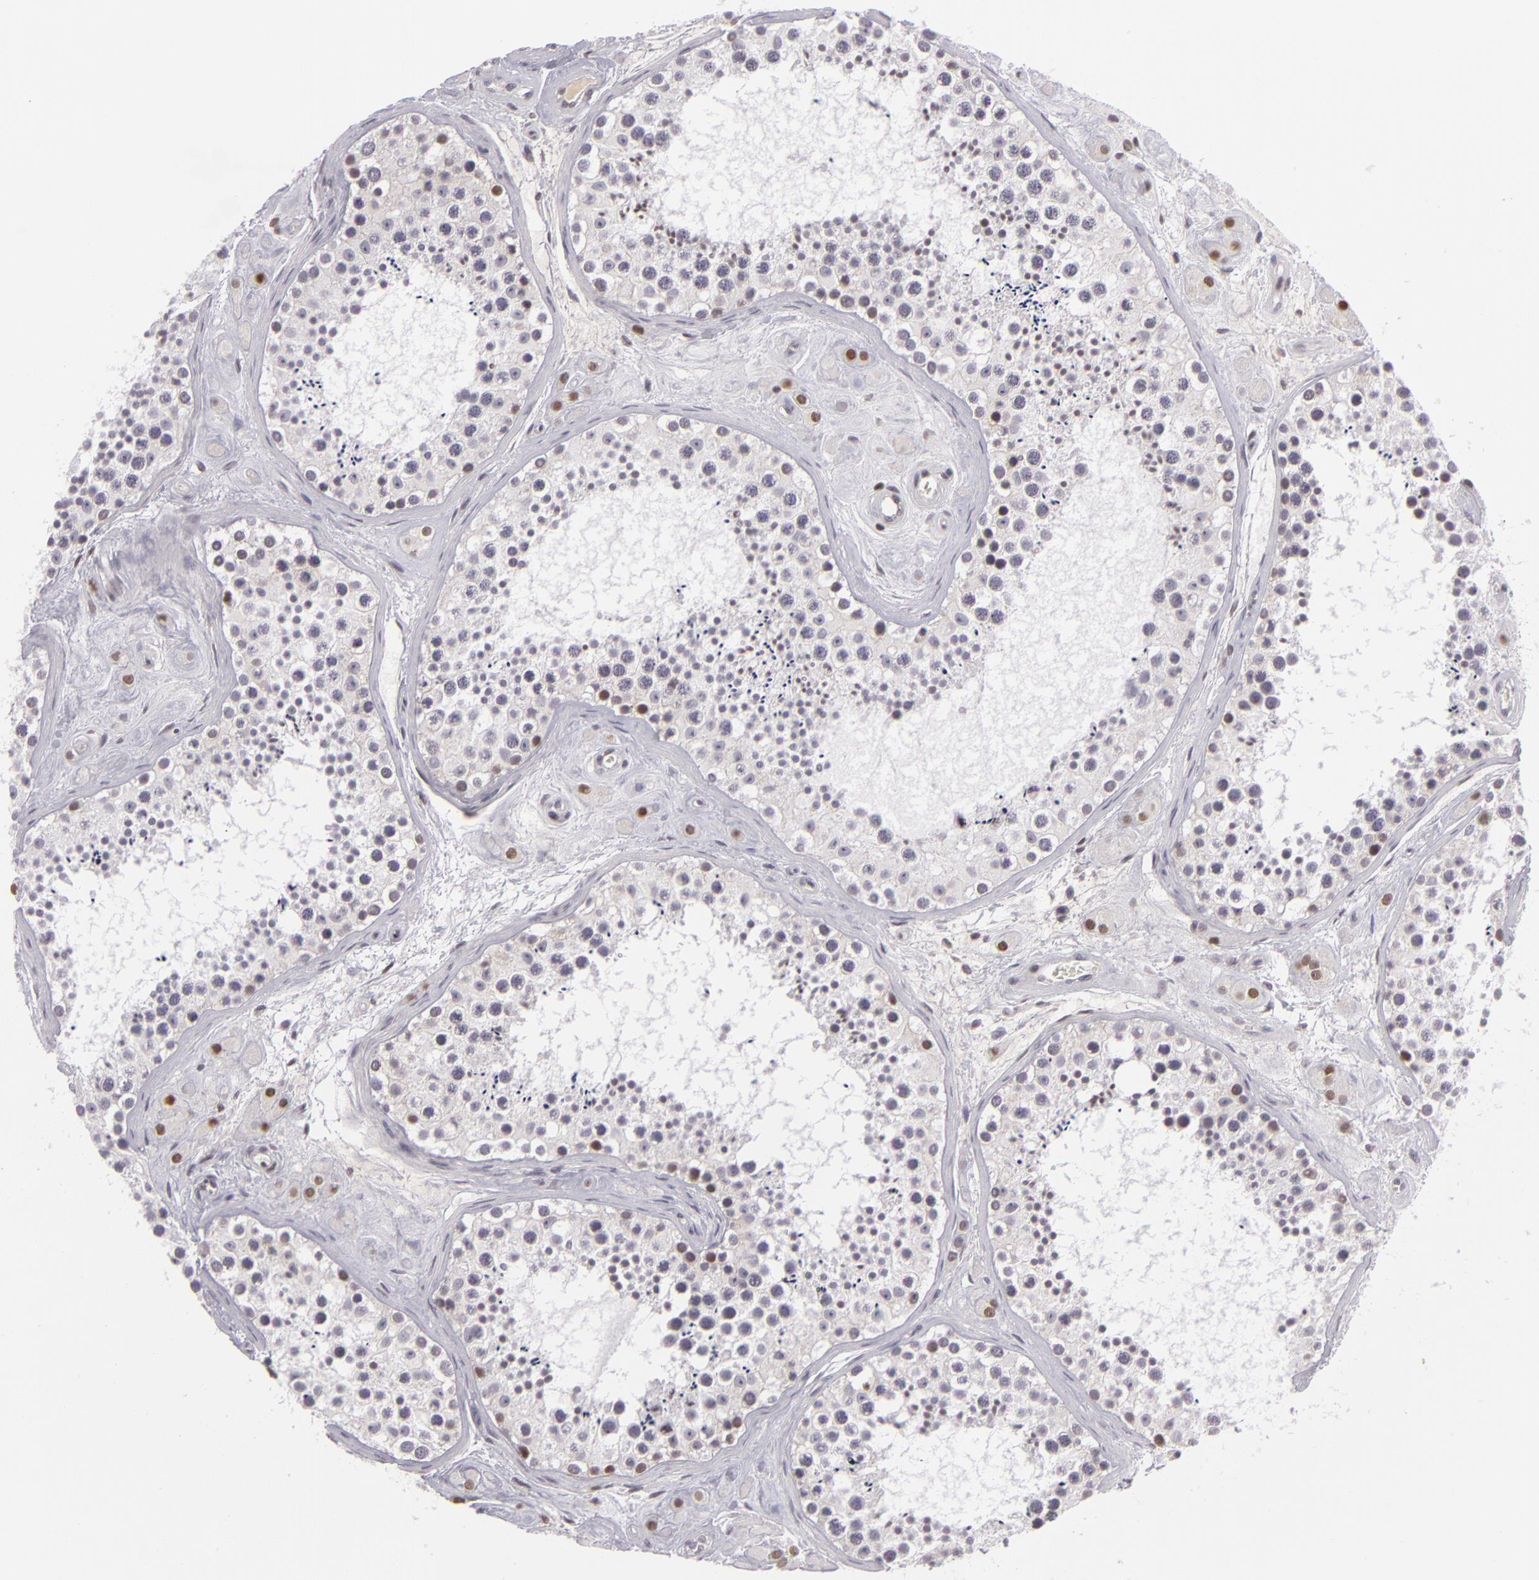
{"staining": {"intensity": "negative", "quantity": "none", "location": "none"}, "tissue": "testis", "cell_type": "Cells in seminiferous ducts", "image_type": "normal", "snomed": [{"axis": "morphology", "description": "Normal tissue, NOS"}, {"axis": "topography", "description": "Testis"}], "caption": "An image of human testis is negative for staining in cells in seminiferous ducts. (DAB (3,3'-diaminobenzidine) immunohistochemistry (IHC) visualized using brightfield microscopy, high magnification).", "gene": "CTNNB1", "patient": {"sex": "male", "age": 38}}